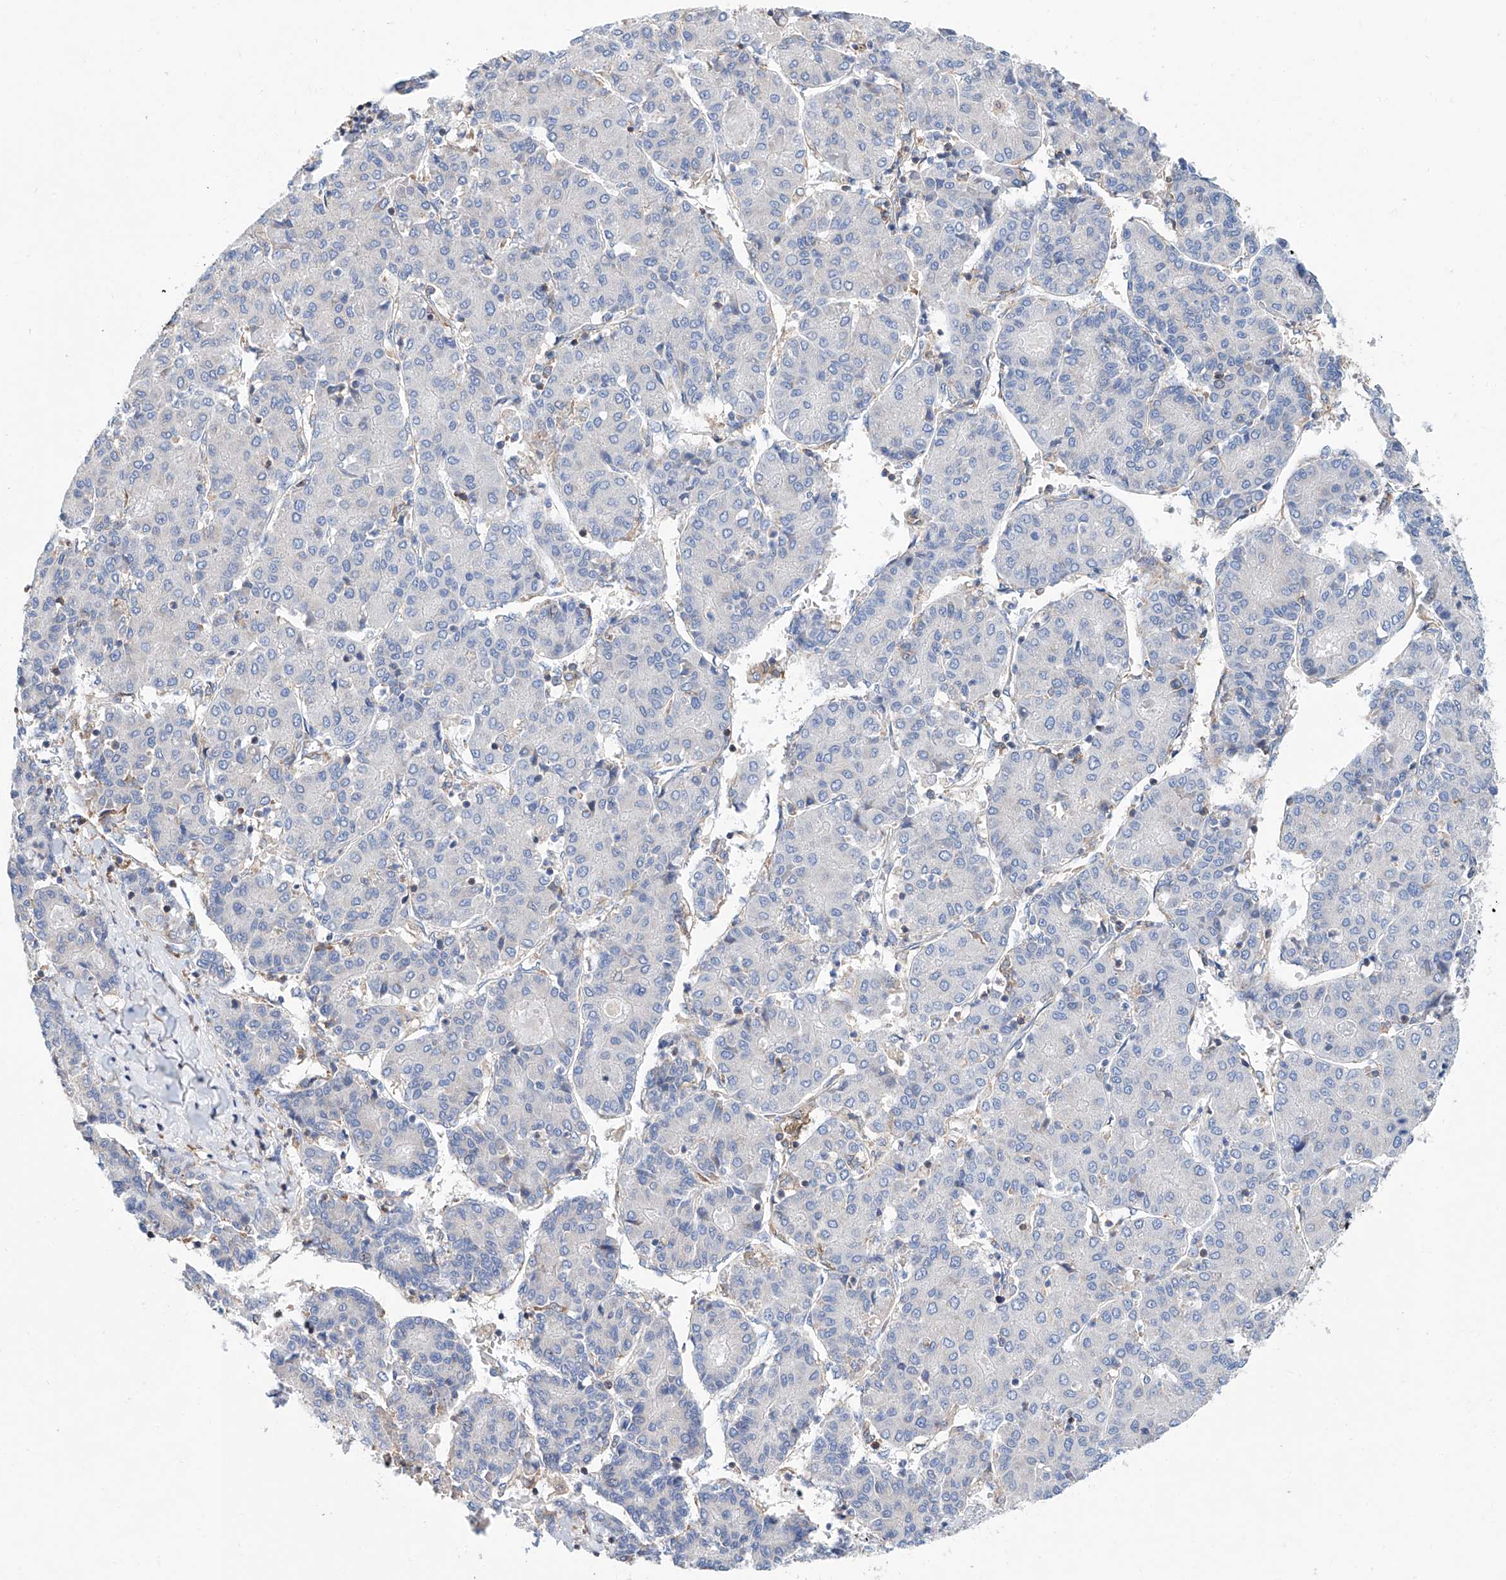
{"staining": {"intensity": "negative", "quantity": "none", "location": "none"}, "tissue": "liver cancer", "cell_type": "Tumor cells", "image_type": "cancer", "snomed": [{"axis": "morphology", "description": "Carcinoma, Hepatocellular, NOS"}, {"axis": "topography", "description": "Liver"}], "caption": "High magnification brightfield microscopy of liver cancer (hepatocellular carcinoma) stained with DAB (3,3'-diaminobenzidine) (brown) and counterstained with hematoxylin (blue): tumor cells show no significant positivity. (Immunohistochemistry, brightfield microscopy, high magnification).", "gene": "MAD2L1", "patient": {"sex": "male", "age": 65}}